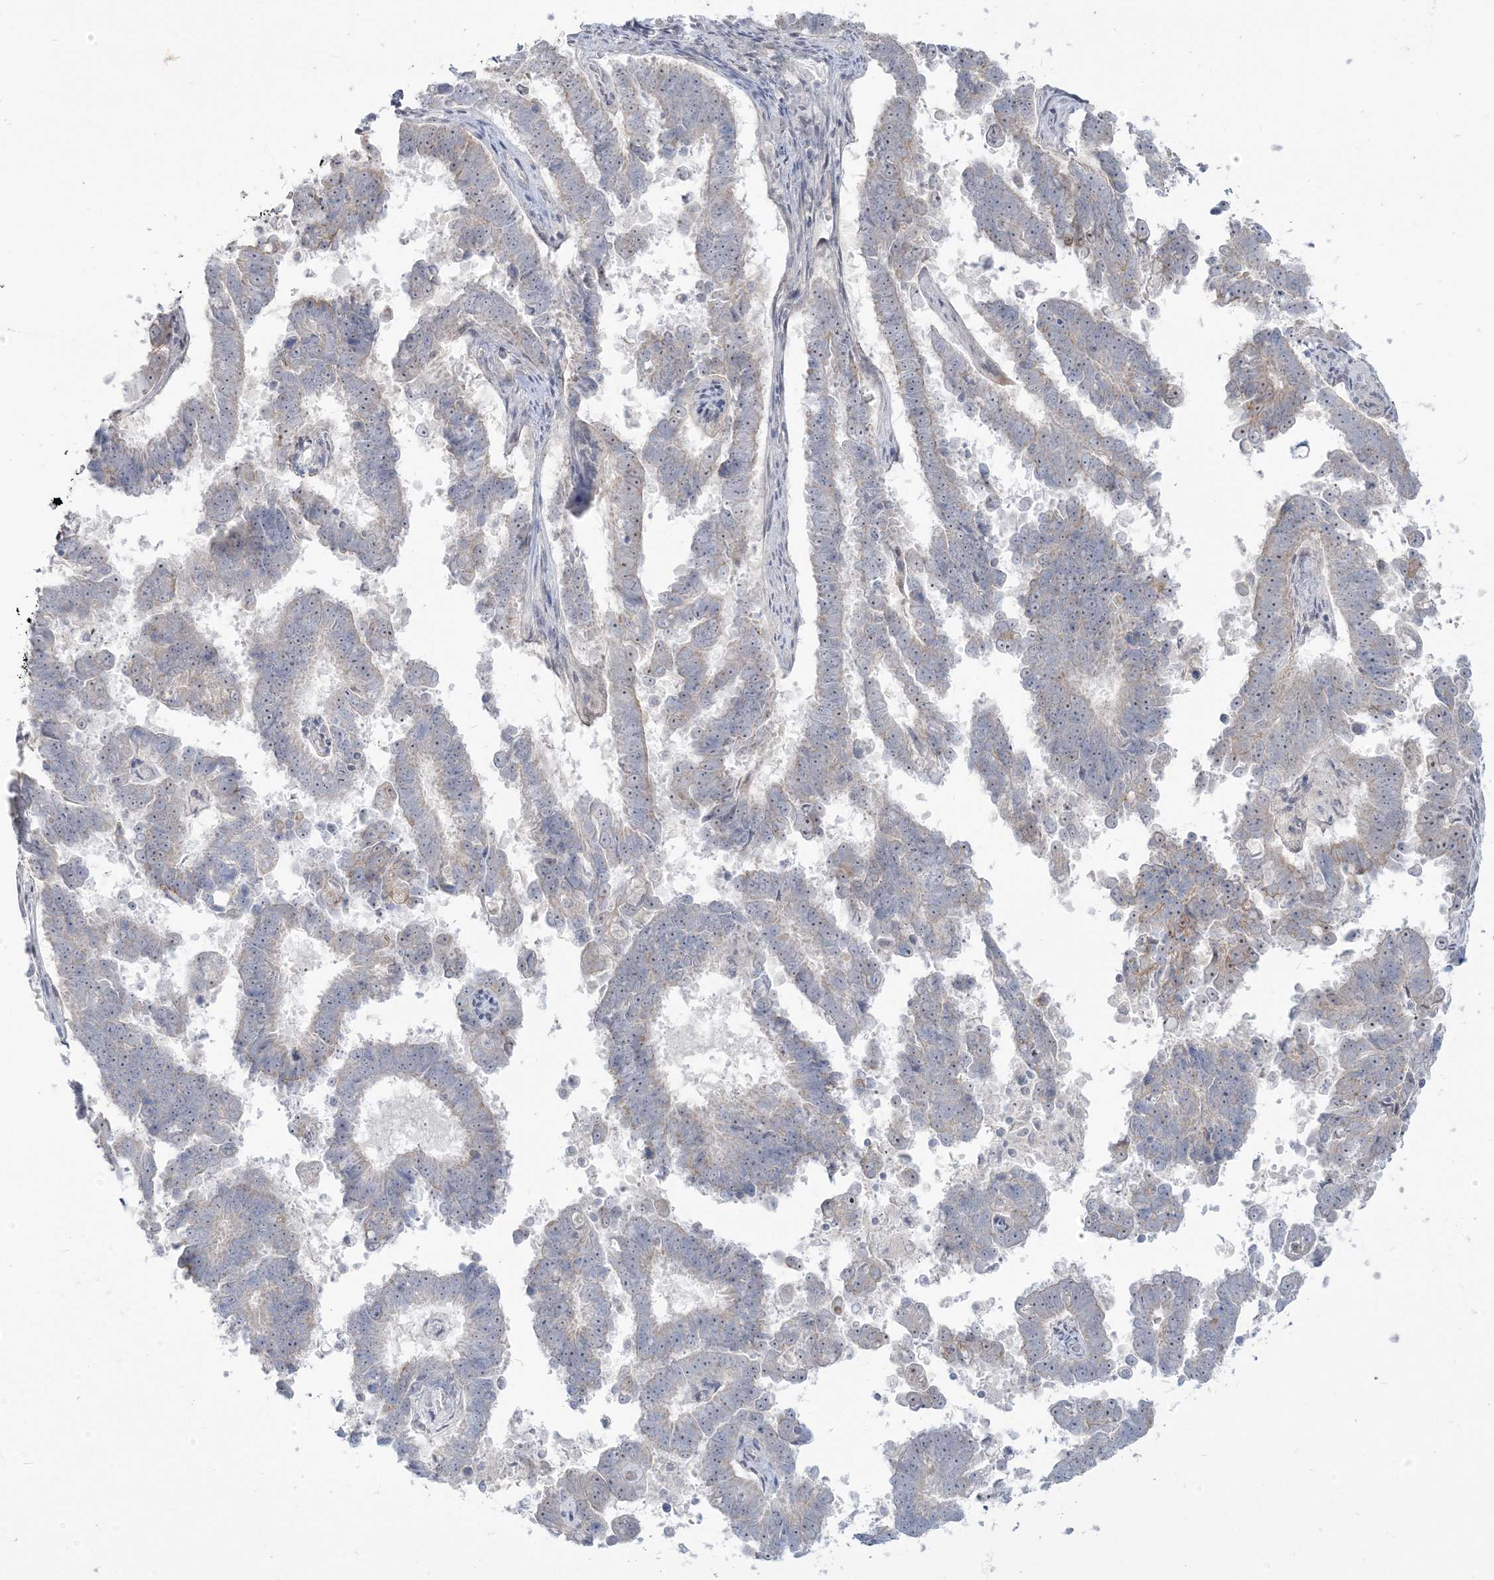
{"staining": {"intensity": "negative", "quantity": "none", "location": "none"}, "tissue": "endometrial cancer", "cell_type": "Tumor cells", "image_type": "cancer", "snomed": [{"axis": "morphology", "description": "Adenocarcinoma, NOS"}, {"axis": "topography", "description": "Endometrium"}], "caption": "This histopathology image is of endometrial adenocarcinoma stained with immunohistochemistry (IHC) to label a protein in brown with the nuclei are counter-stained blue. There is no positivity in tumor cells.", "gene": "SDAD1", "patient": {"sex": "female", "age": 75}}